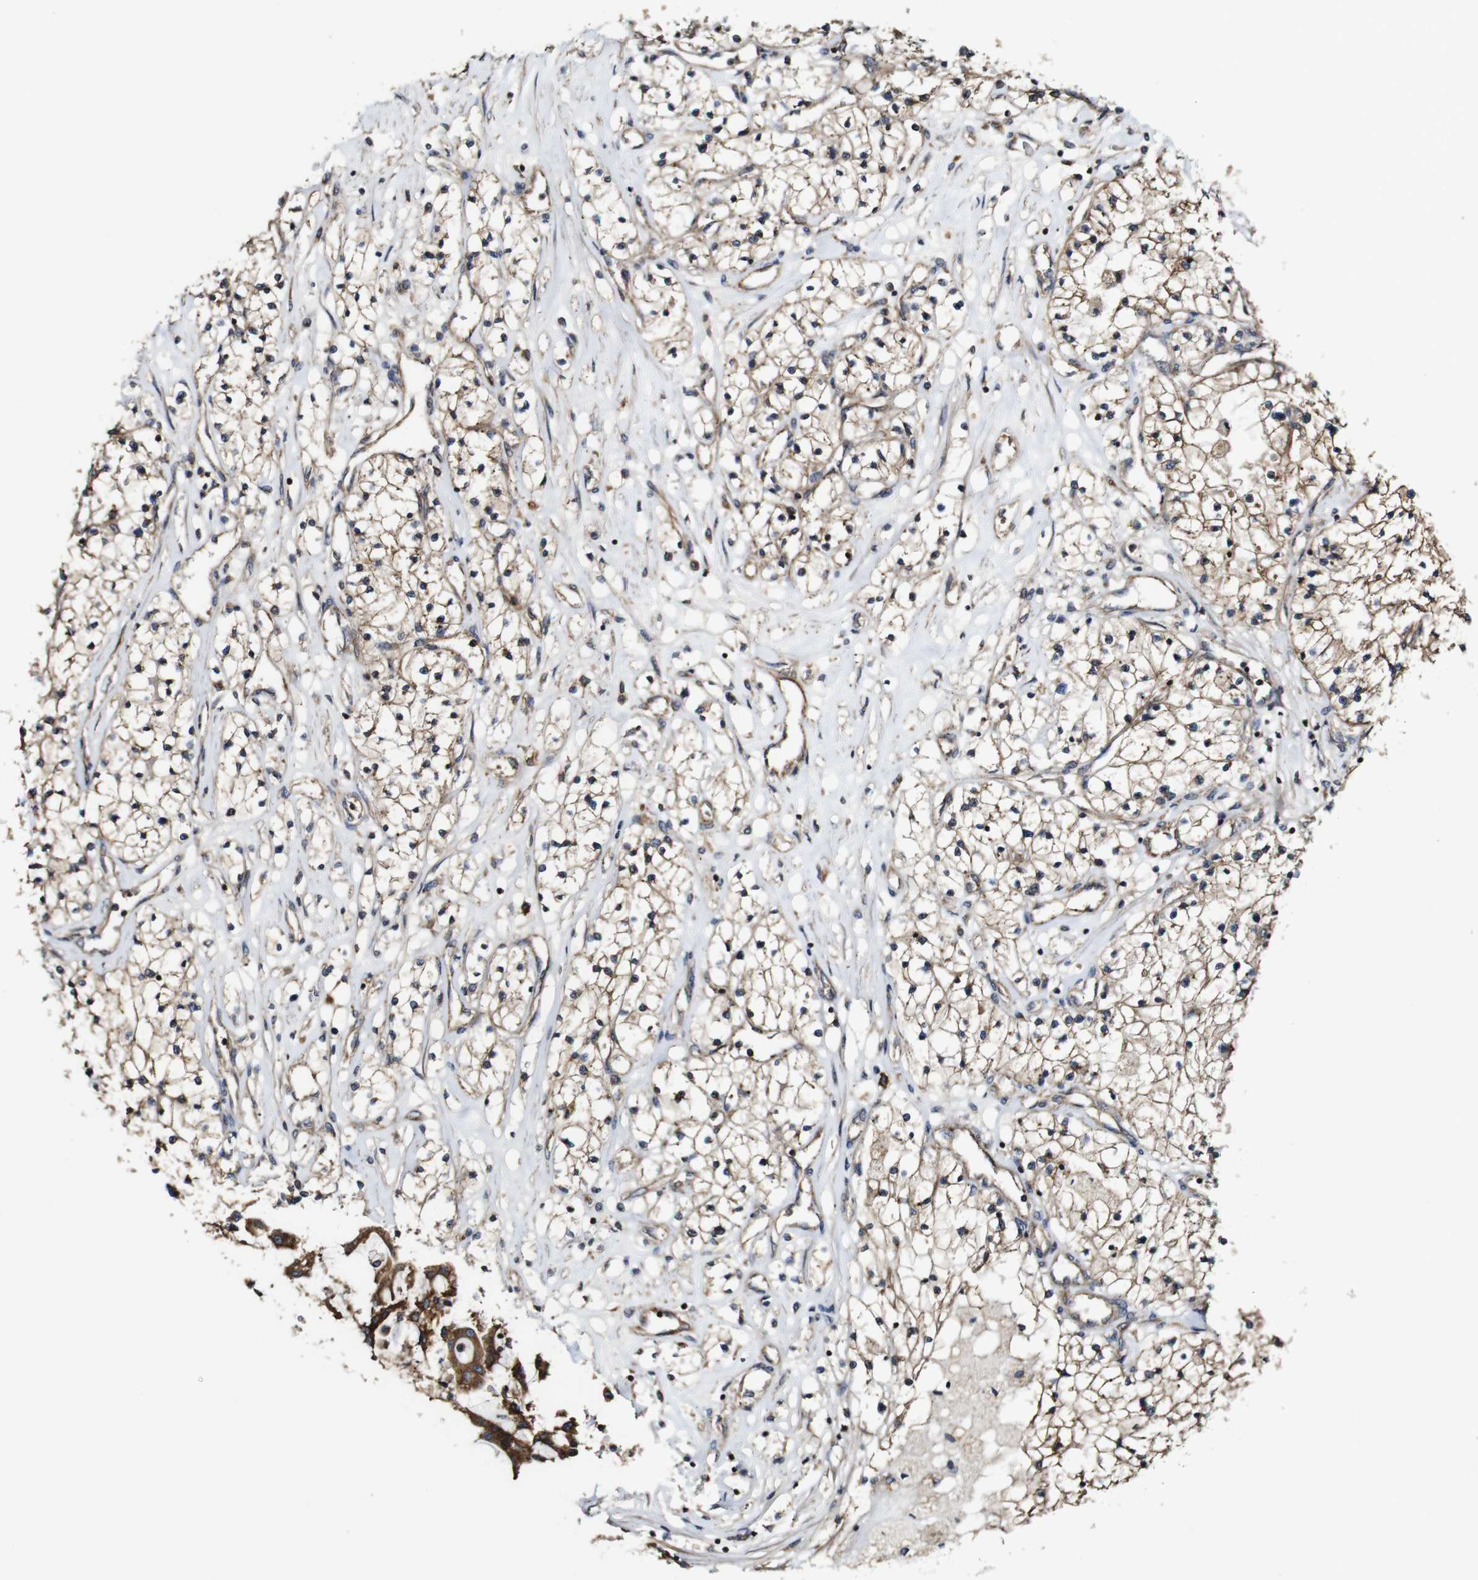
{"staining": {"intensity": "moderate", "quantity": ">75%", "location": "cytoplasmic/membranous"}, "tissue": "renal cancer", "cell_type": "Tumor cells", "image_type": "cancer", "snomed": [{"axis": "morphology", "description": "Adenocarcinoma, NOS"}, {"axis": "topography", "description": "Kidney"}], "caption": "Human renal cancer (adenocarcinoma) stained with a protein marker displays moderate staining in tumor cells.", "gene": "TNIK", "patient": {"sex": "male", "age": 68}}